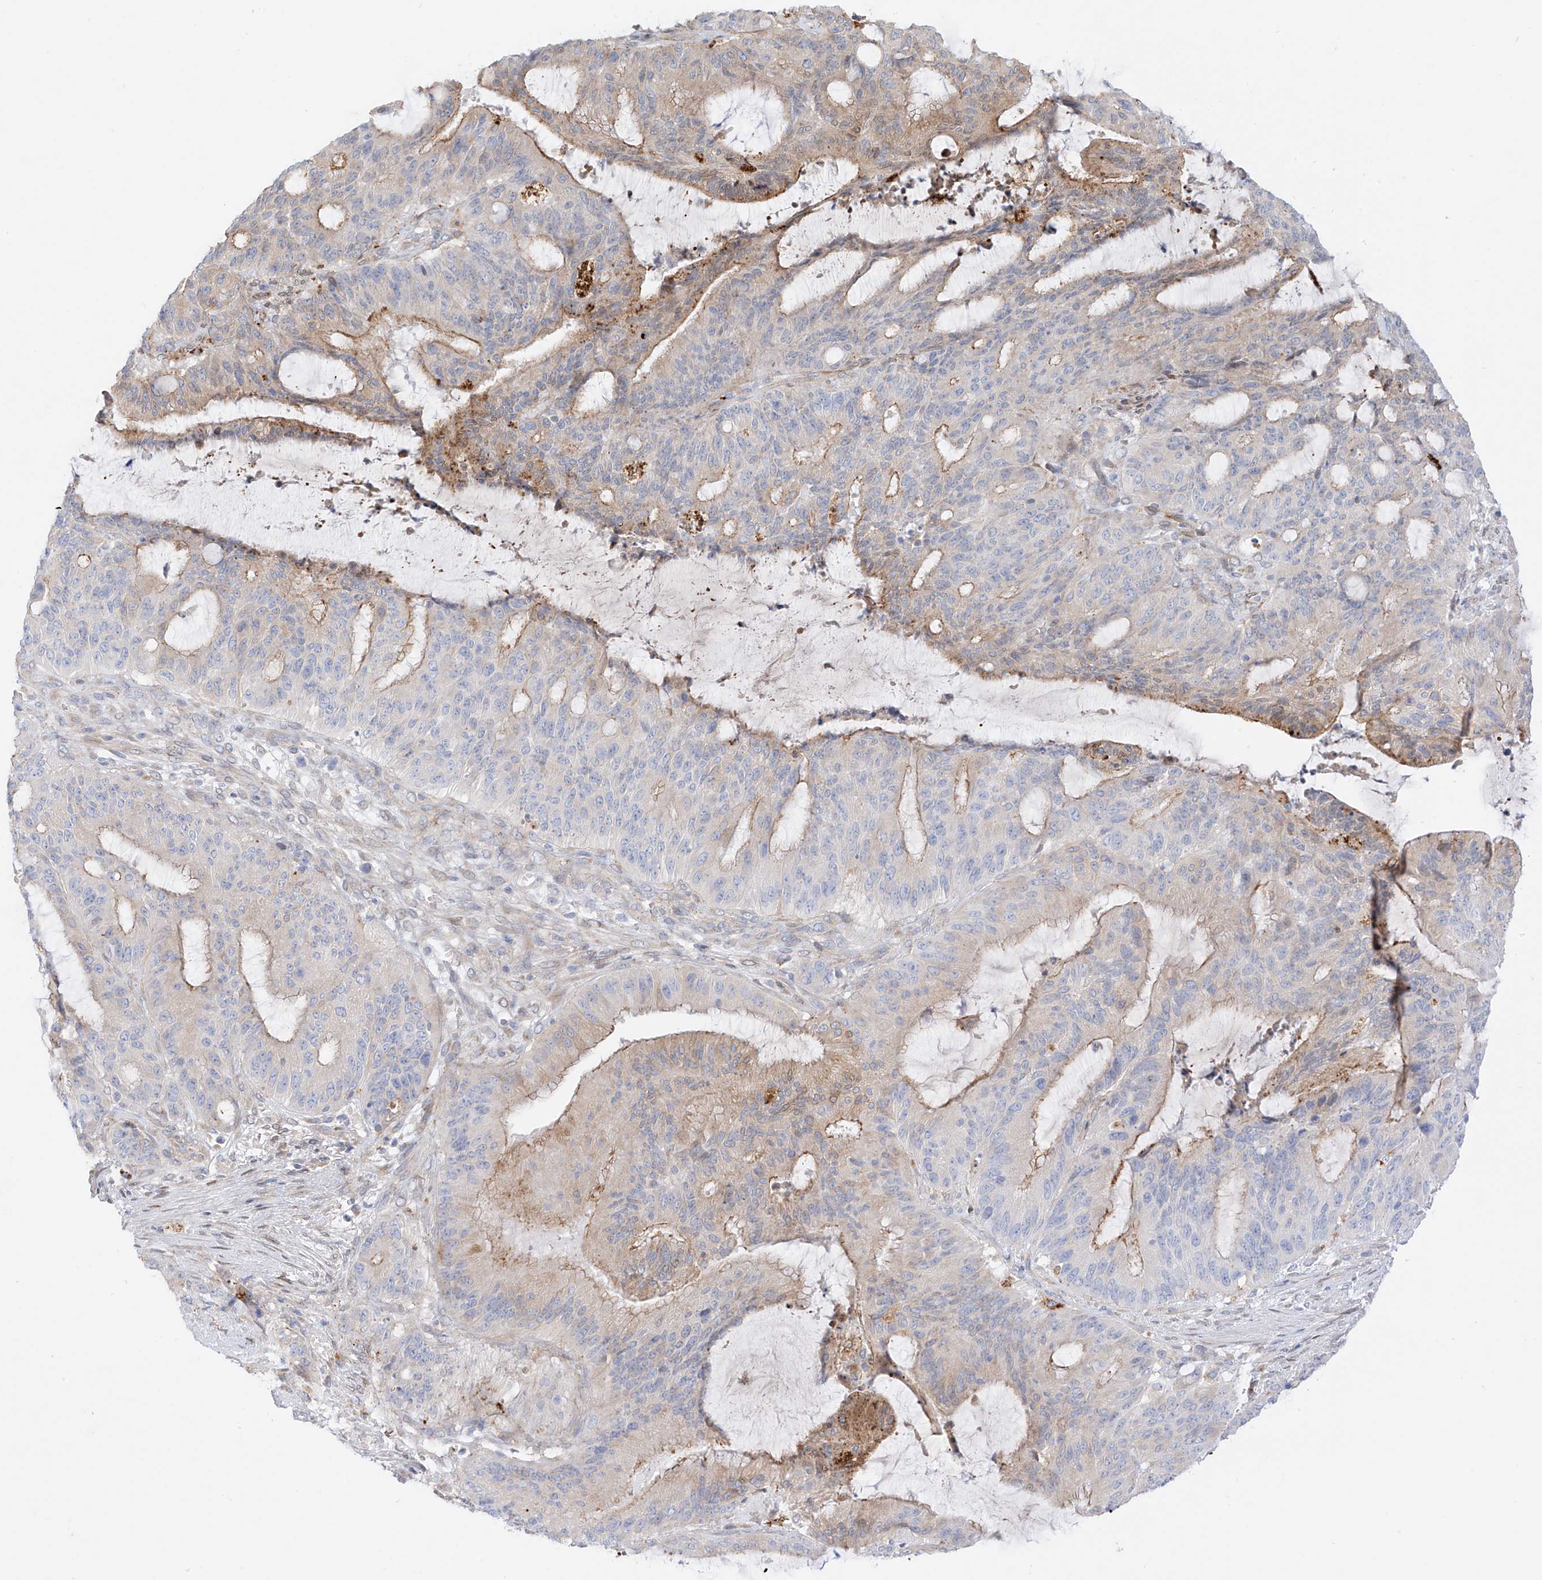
{"staining": {"intensity": "weak", "quantity": "25%-75%", "location": "cytoplasmic/membranous"}, "tissue": "liver cancer", "cell_type": "Tumor cells", "image_type": "cancer", "snomed": [{"axis": "morphology", "description": "Normal tissue, NOS"}, {"axis": "morphology", "description": "Cholangiocarcinoma"}, {"axis": "topography", "description": "Liver"}, {"axis": "topography", "description": "Peripheral nerve tissue"}], "caption": "A brown stain highlights weak cytoplasmic/membranous positivity of a protein in human liver cancer tumor cells.", "gene": "PCYOX1", "patient": {"sex": "female", "age": 73}}